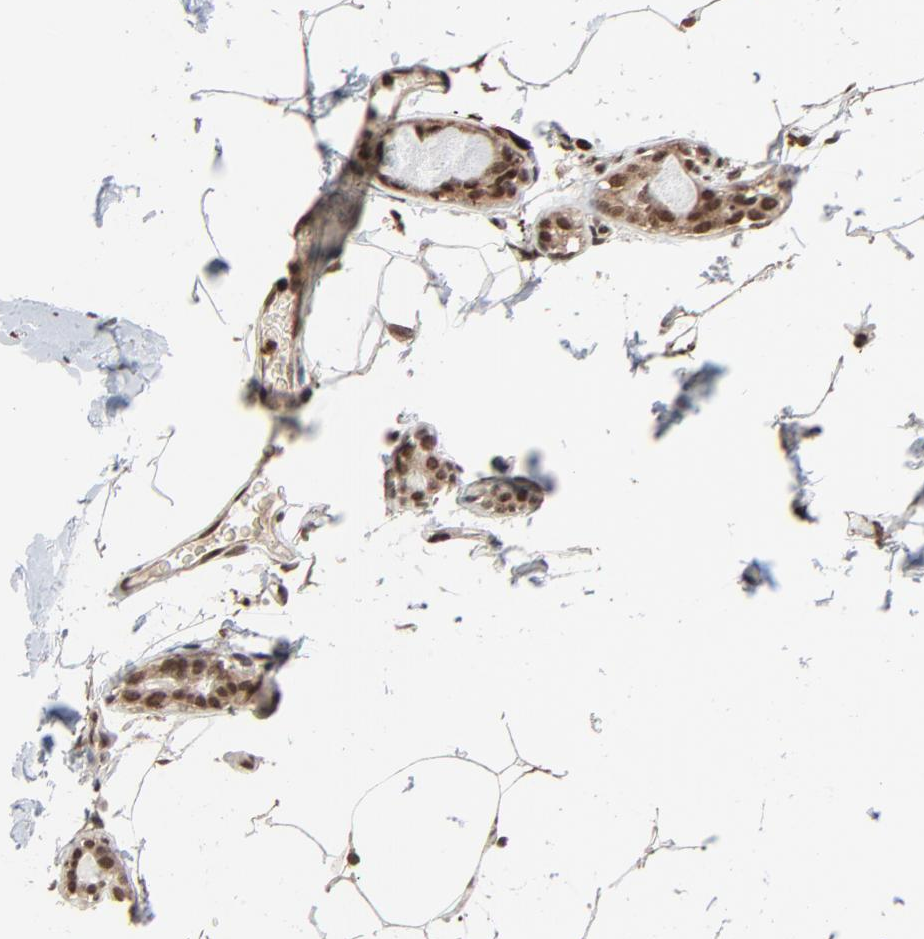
{"staining": {"intensity": "moderate", "quantity": ">75%", "location": "nuclear"}, "tissue": "breast cancer", "cell_type": "Tumor cells", "image_type": "cancer", "snomed": [{"axis": "morphology", "description": "Lobular carcinoma"}, {"axis": "topography", "description": "Breast"}], "caption": "Breast cancer tissue displays moderate nuclear positivity in approximately >75% of tumor cells, visualized by immunohistochemistry.", "gene": "RPS6KA3", "patient": {"sex": "female", "age": 55}}